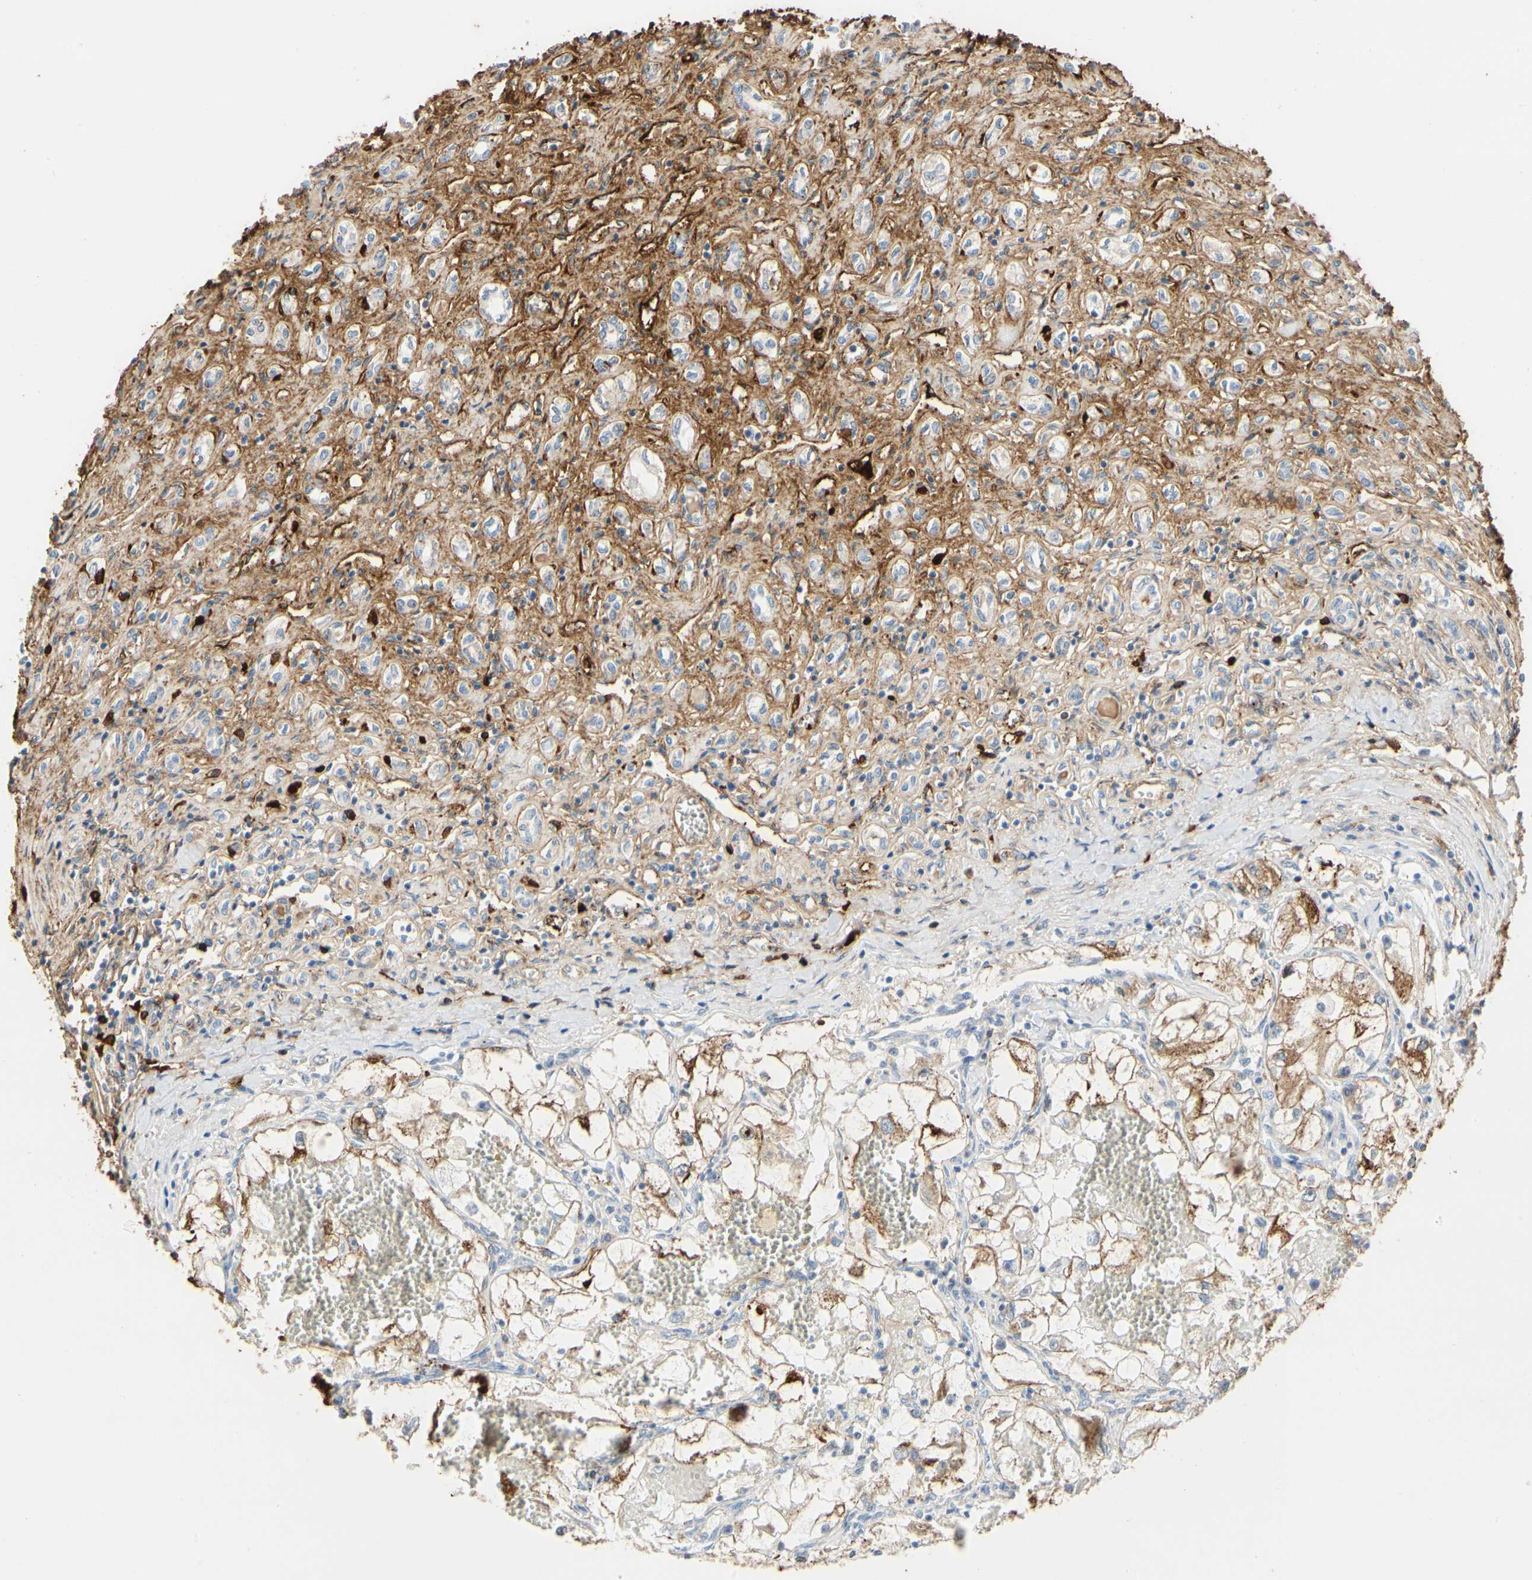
{"staining": {"intensity": "strong", "quantity": ">75%", "location": "cytoplasmic/membranous"}, "tissue": "renal cancer", "cell_type": "Tumor cells", "image_type": "cancer", "snomed": [{"axis": "morphology", "description": "Adenocarcinoma, NOS"}, {"axis": "topography", "description": "Kidney"}], "caption": "Strong cytoplasmic/membranous staining is present in about >75% of tumor cells in adenocarcinoma (renal).", "gene": "FGB", "patient": {"sex": "female", "age": 70}}